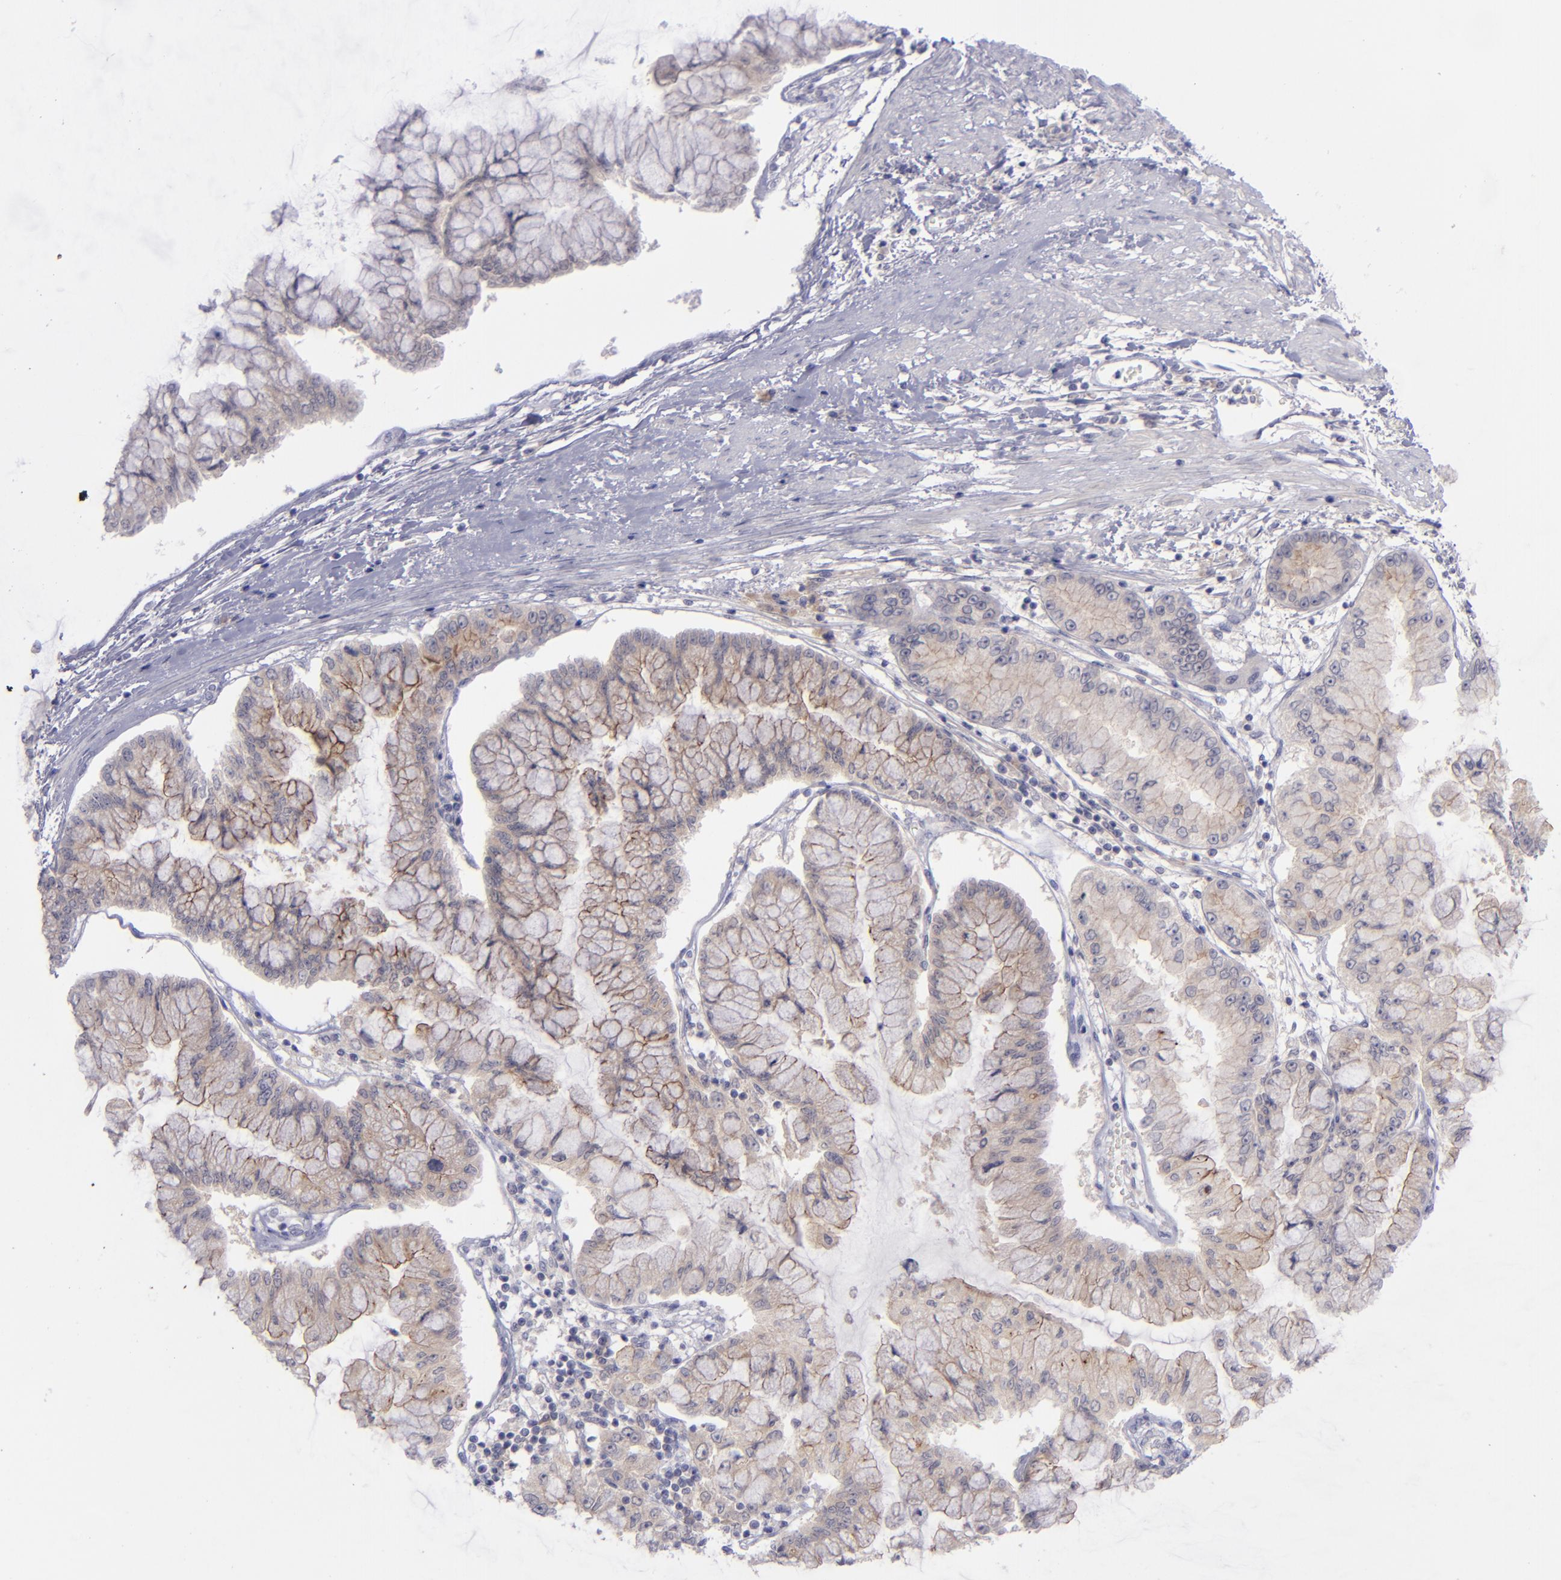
{"staining": {"intensity": "weak", "quantity": "25%-75%", "location": "cytoplasmic/membranous"}, "tissue": "liver cancer", "cell_type": "Tumor cells", "image_type": "cancer", "snomed": [{"axis": "morphology", "description": "Cholangiocarcinoma"}, {"axis": "topography", "description": "Liver"}], "caption": "Weak cytoplasmic/membranous protein staining is present in approximately 25%-75% of tumor cells in liver cancer (cholangiocarcinoma). (brown staining indicates protein expression, while blue staining denotes nuclei).", "gene": "EVPL", "patient": {"sex": "female", "age": 79}}